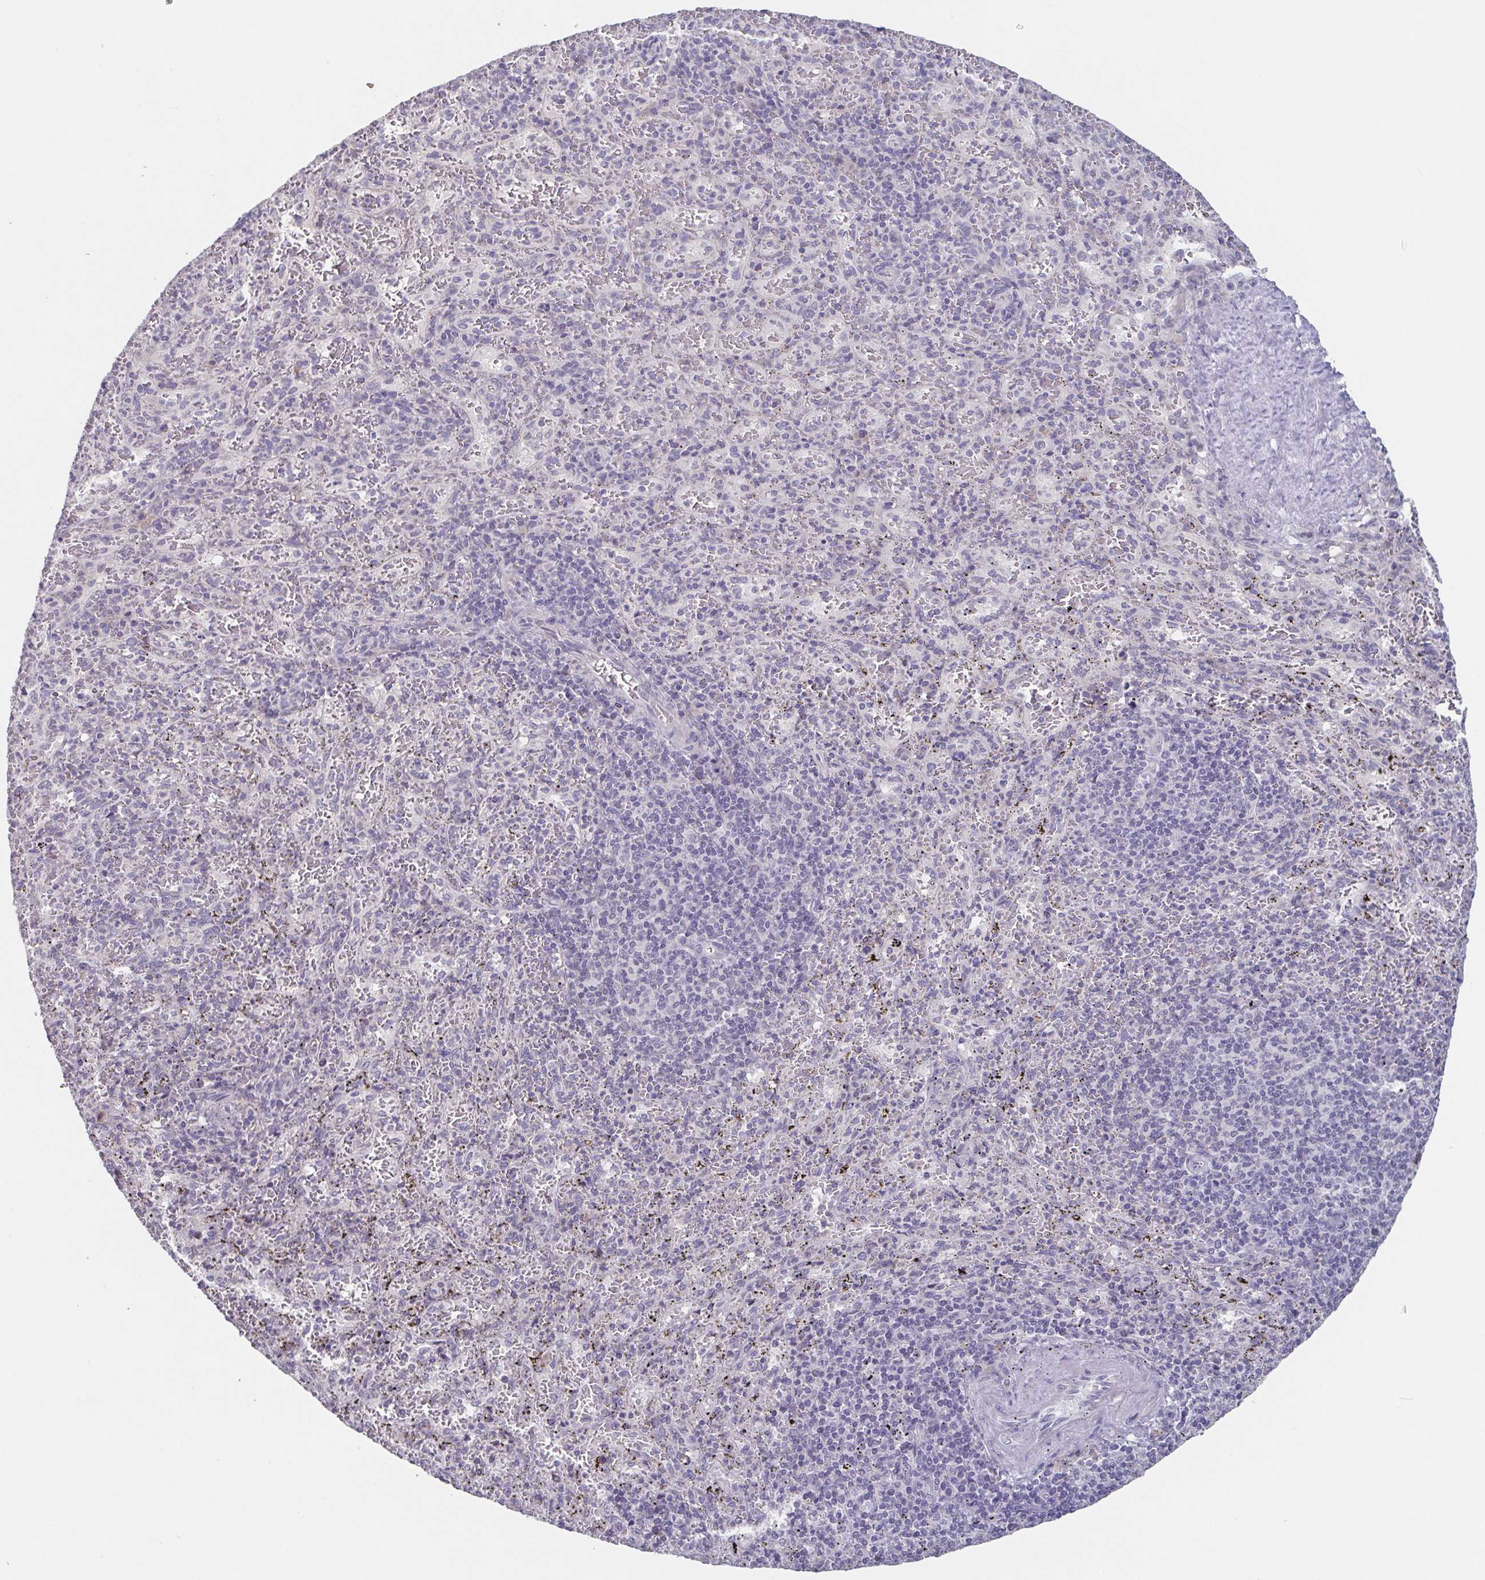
{"staining": {"intensity": "negative", "quantity": "none", "location": "none"}, "tissue": "spleen", "cell_type": "Cells in red pulp", "image_type": "normal", "snomed": [{"axis": "morphology", "description": "Normal tissue, NOS"}, {"axis": "topography", "description": "Spleen"}], "caption": "IHC photomicrograph of benign human spleen stained for a protein (brown), which displays no positivity in cells in red pulp.", "gene": "GHRL", "patient": {"sex": "male", "age": 57}}